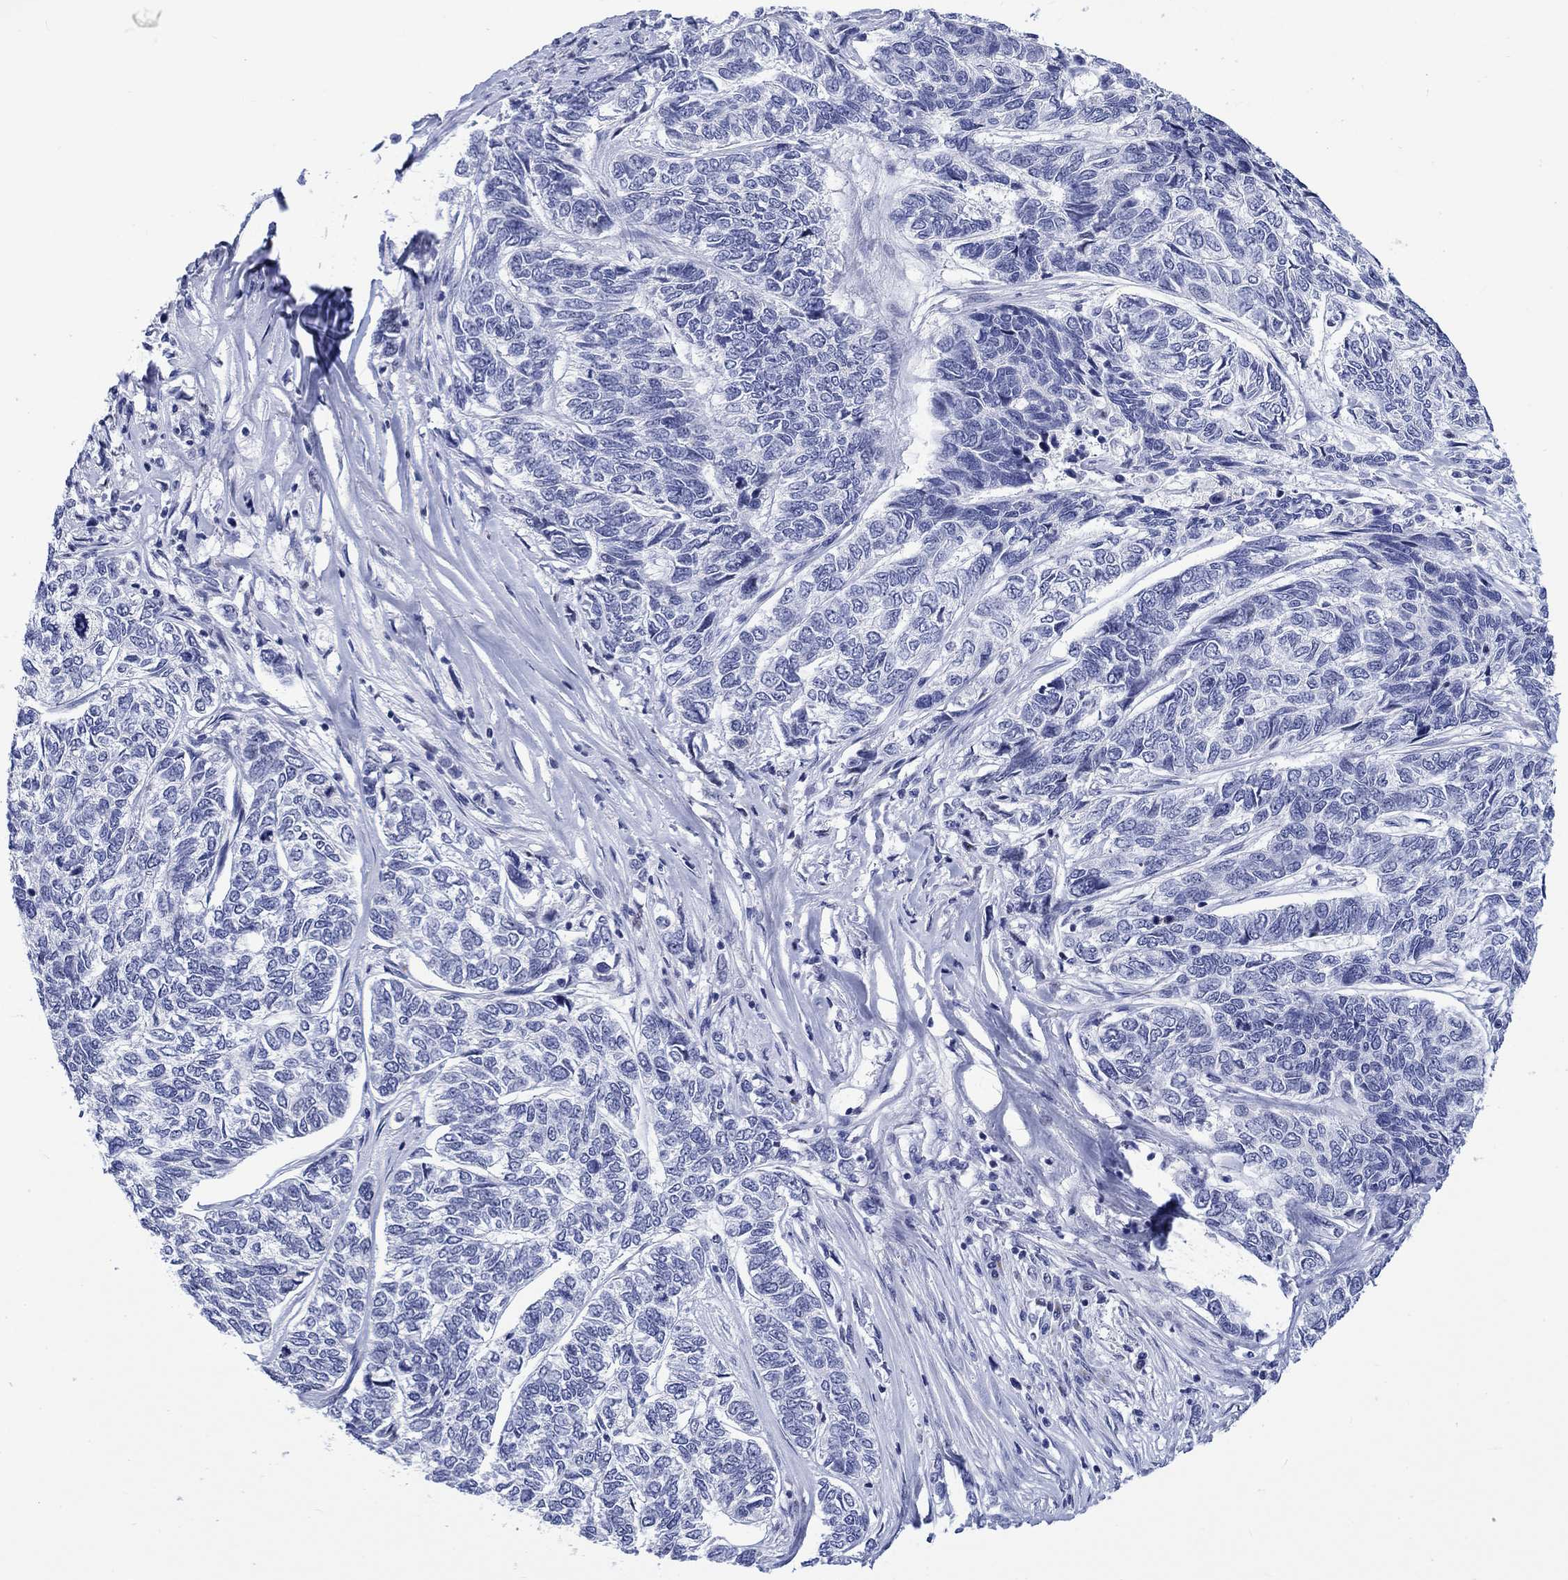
{"staining": {"intensity": "negative", "quantity": "none", "location": "none"}, "tissue": "skin cancer", "cell_type": "Tumor cells", "image_type": "cancer", "snomed": [{"axis": "morphology", "description": "Basal cell carcinoma"}, {"axis": "topography", "description": "Skin"}], "caption": "Micrograph shows no significant protein positivity in tumor cells of skin basal cell carcinoma.", "gene": "KRT76", "patient": {"sex": "female", "age": 65}}